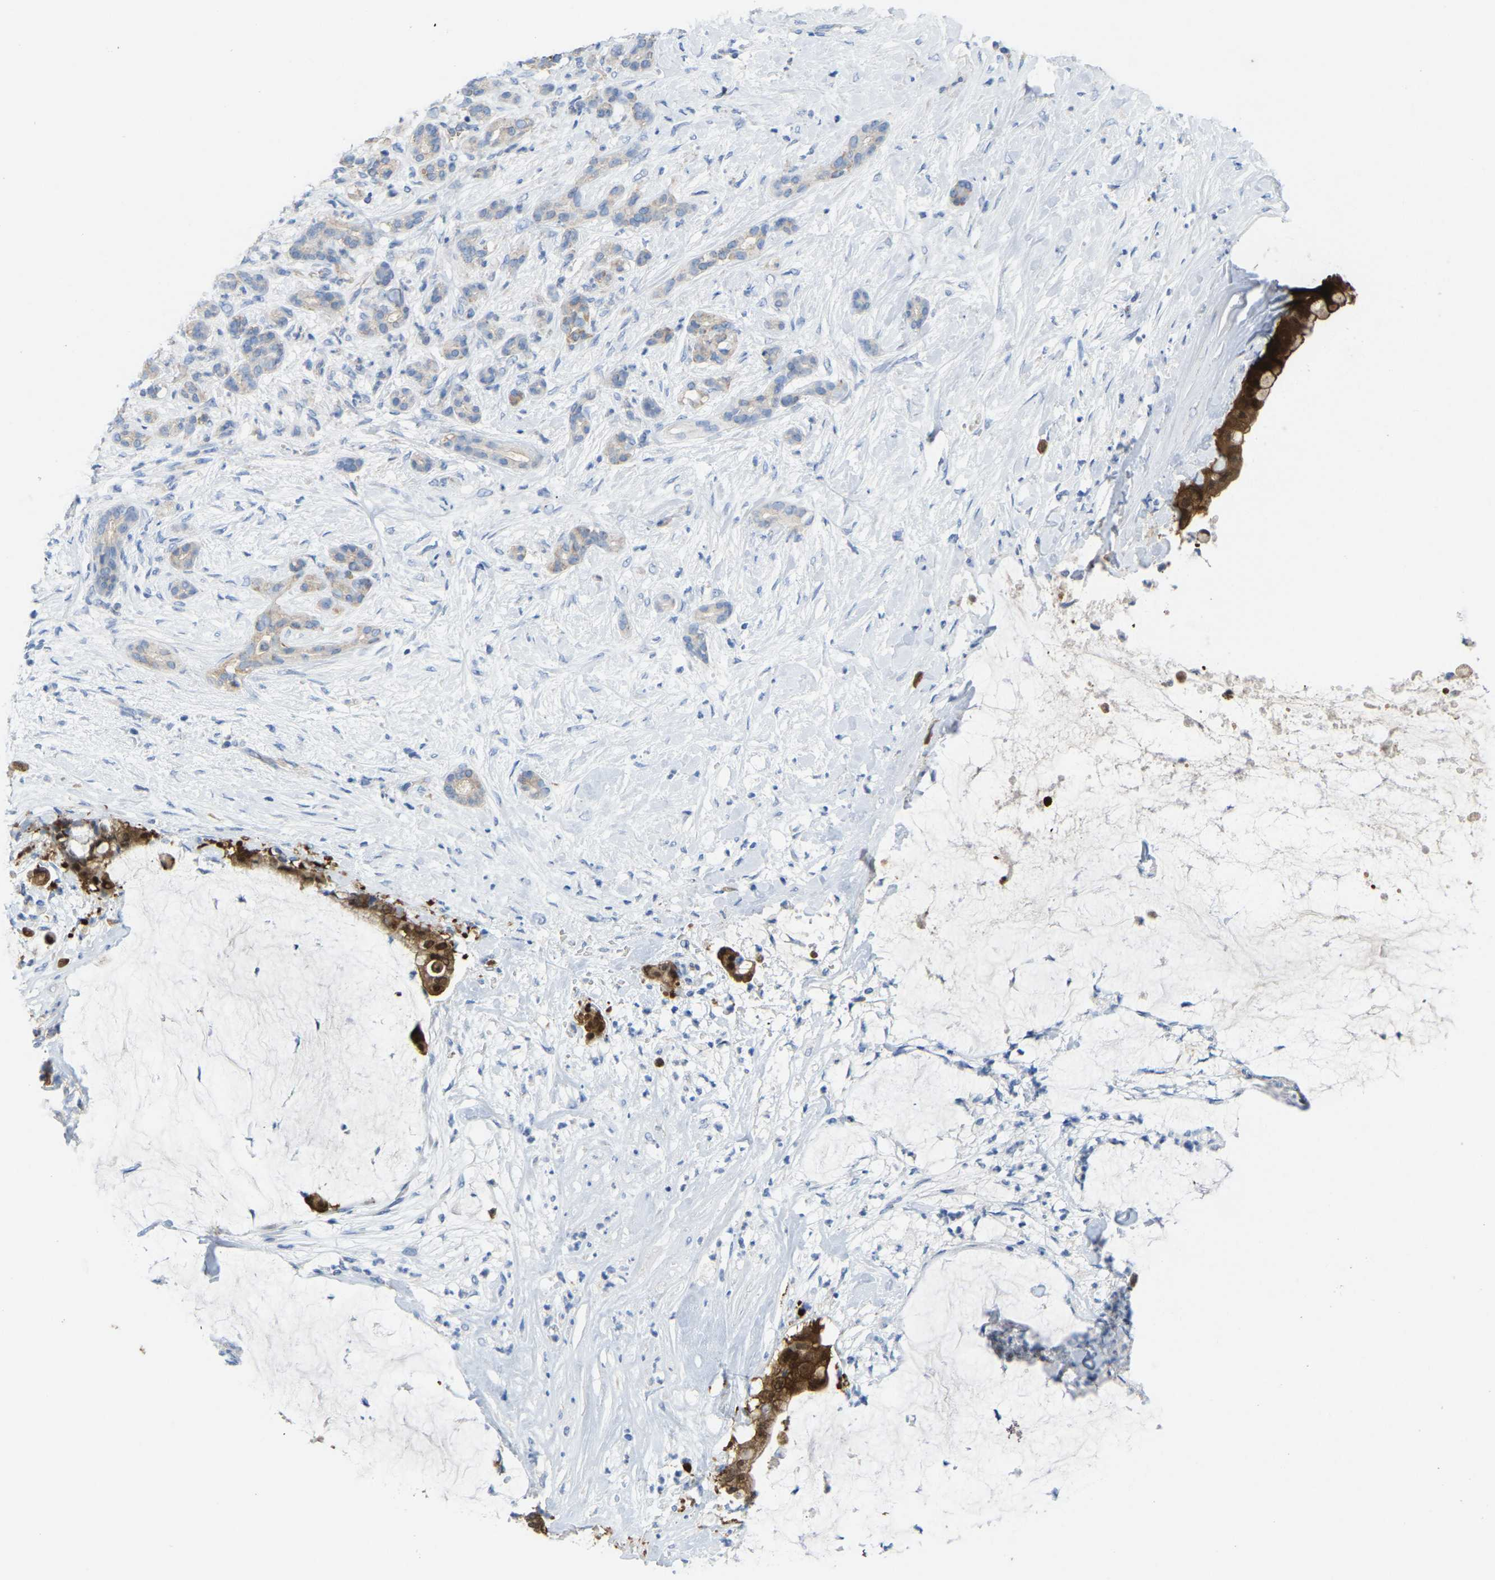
{"staining": {"intensity": "strong", "quantity": ">75%", "location": "cytoplasmic/membranous"}, "tissue": "pancreatic cancer", "cell_type": "Tumor cells", "image_type": "cancer", "snomed": [{"axis": "morphology", "description": "Adenocarcinoma, NOS"}, {"axis": "topography", "description": "Pancreas"}], "caption": "Immunohistochemistry photomicrograph of neoplastic tissue: human pancreatic adenocarcinoma stained using IHC displays high levels of strong protein expression localized specifically in the cytoplasmic/membranous of tumor cells, appearing as a cytoplasmic/membranous brown color.", "gene": "SERPINB5", "patient": {"sex": "male", "age": 41}}